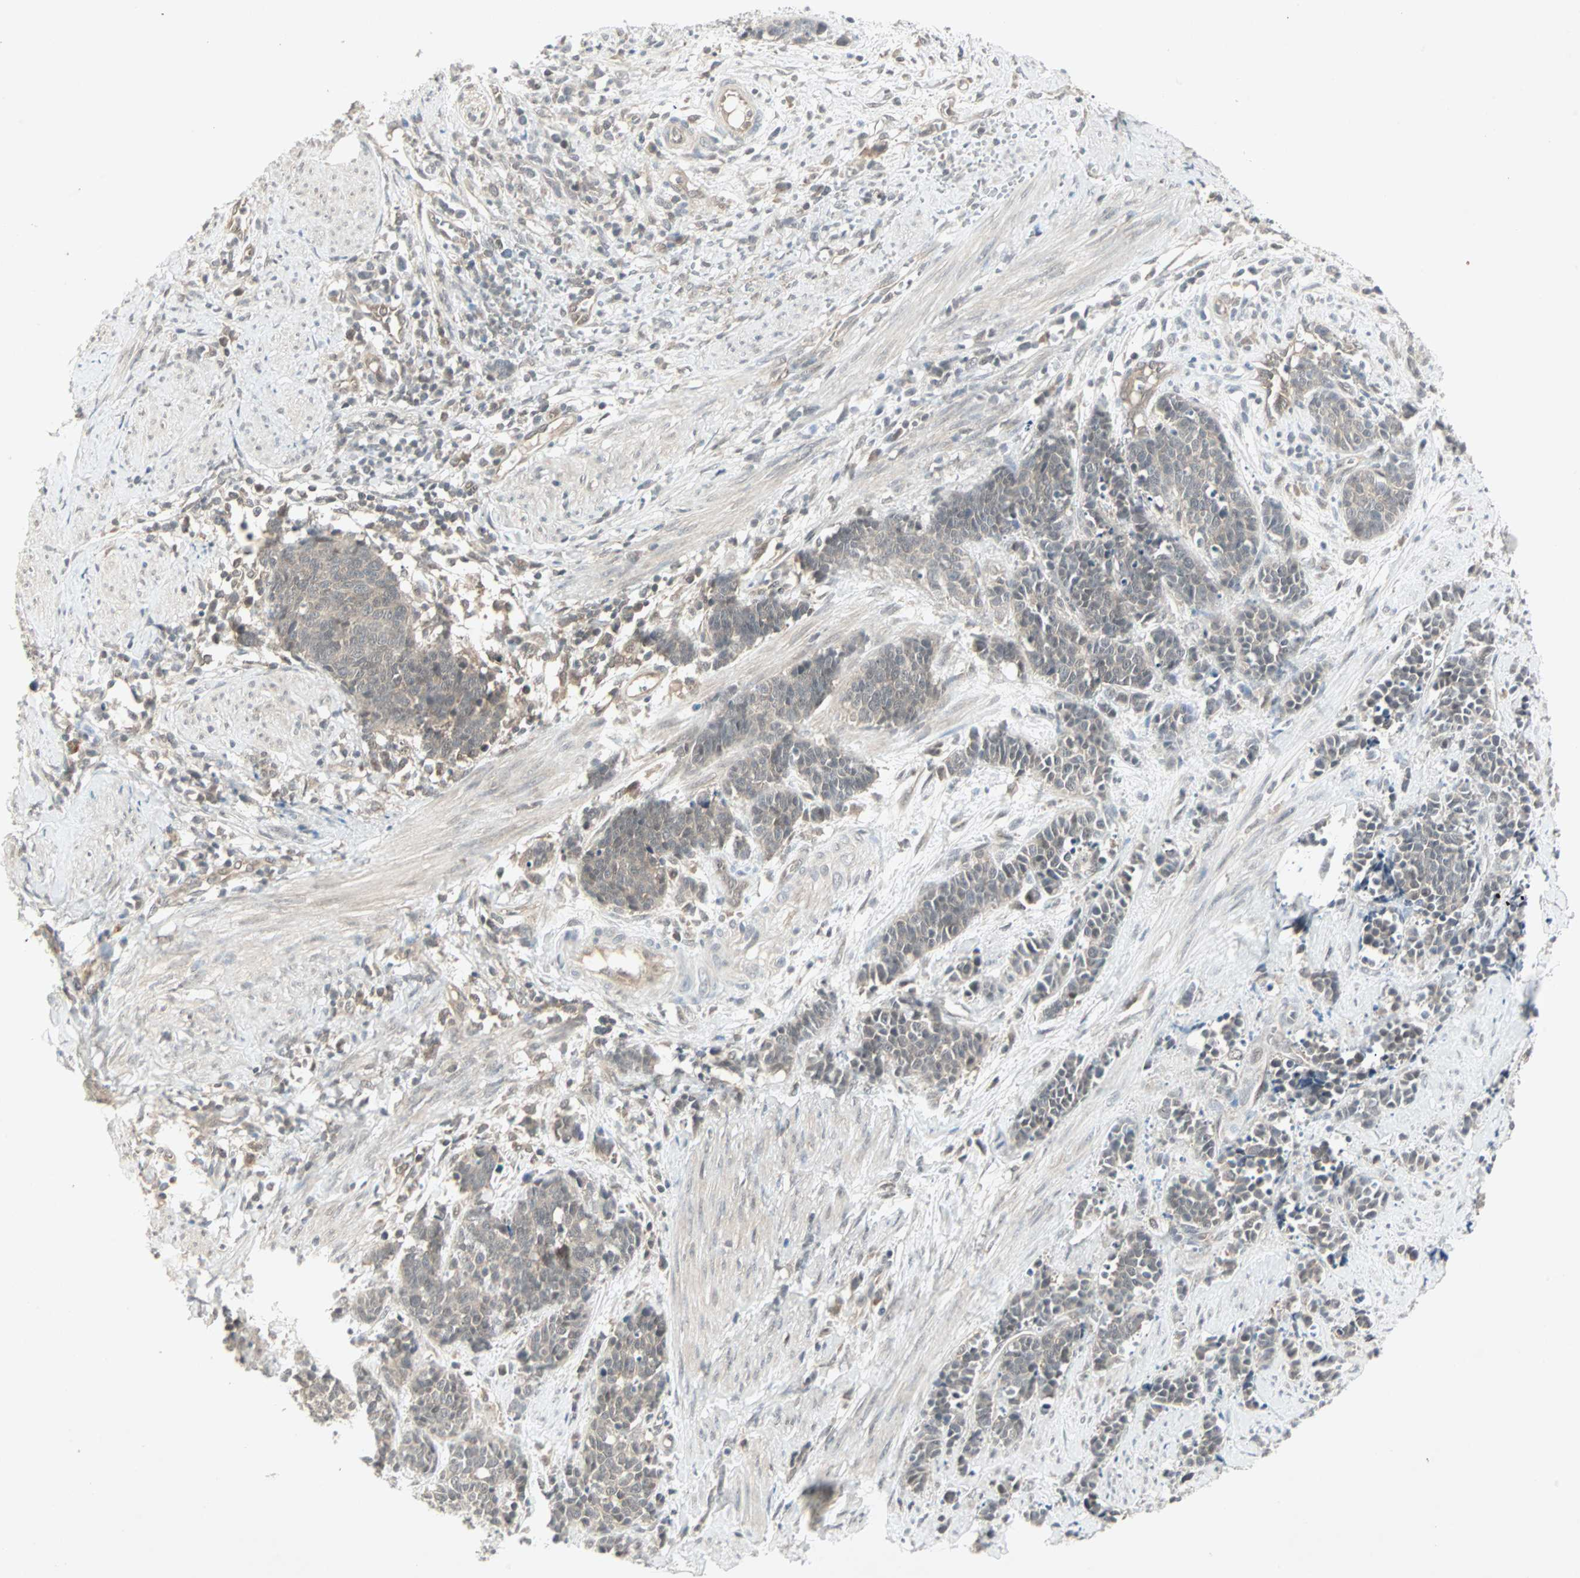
{"staining": {"intensity": "negative", "quantity": "none", "location": "none"}, "tissue": "cervical cancer", "cell_type": "Tumor cells", "image_type": "cancer", "snomed": [{"axis": "morphology", "description": "Squamous cell carcinoma, NOS"}, {"axis": "topography", "description": "Cervix"}], "caption": "Tumor cells show no significant protein expression in squamous cell carcinoma (cervical). (DAB (3,3'-diaminobenzidine) immunohistochemistry (IHC) visualized using brightfield microscopy, high magnification).", "gene": "PTPA", "patient": {"sex": "female", "age": 35}}